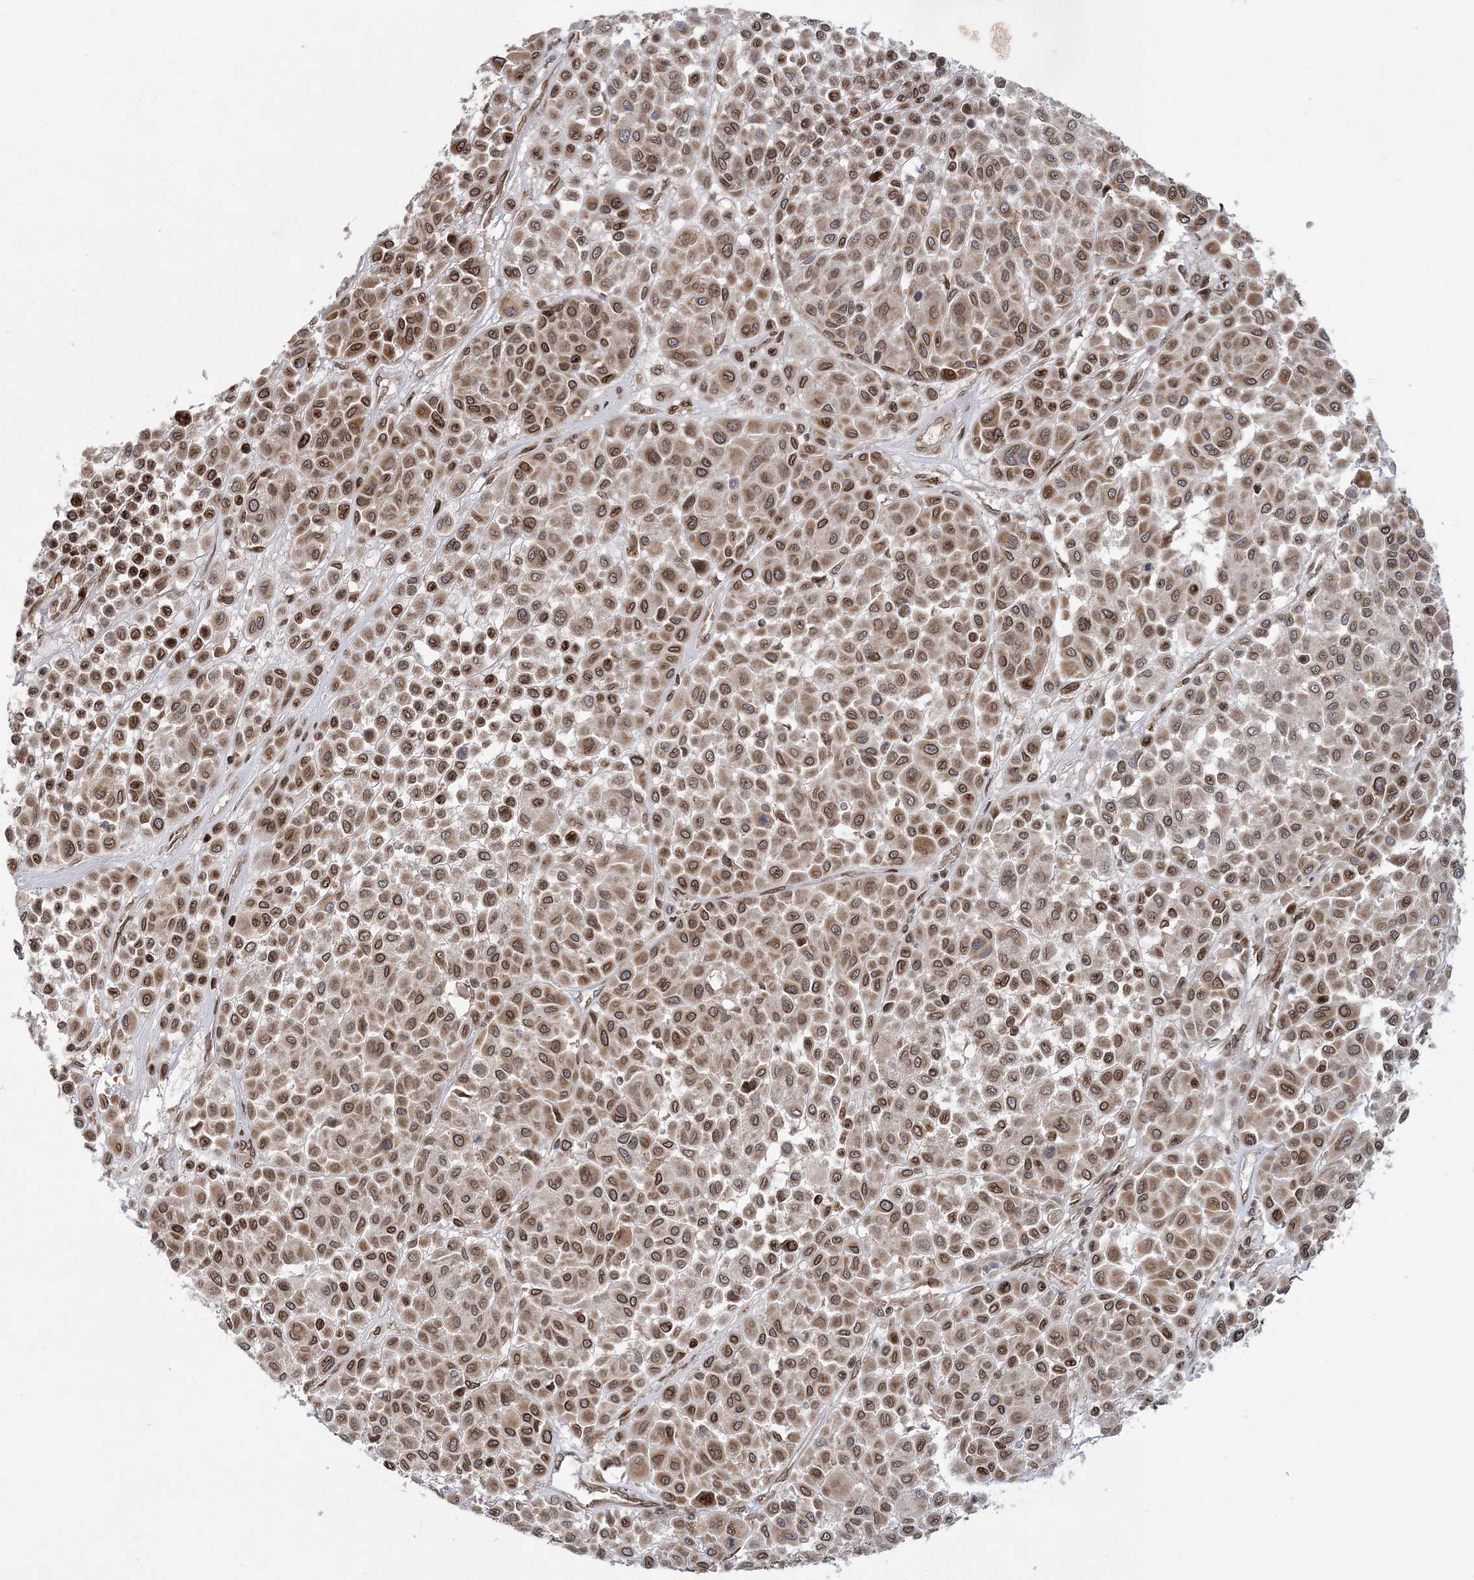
{"staining": {"intensity": "moderate", "quantity": ">75%", "location": "cytoplasmic/membranous,nuclear"}, "tissue": "melanoma", "cell_type": "Tumor cells", "image_type": "cancer", "snomed": [{"axis": "morphology", "description": "Malignant melanoma, Metastatic site"}, {"axis": "topography", "description": "Soft tissue"}], "caption": "IHC micrograph of neoplastic tissue: human malignant melanoma (metastatic site) stained using immunohistochemistry (IHC) demonstrates medium levels of moderate protein expression localized specifically in the cytoplasmic/membranous and nuclear of tumor cells, appearing as a cytoplasmic/membranous and nuclear brown color.", "gene": "DNAJC27", "patient": {"sex": "male", "age": 41}}